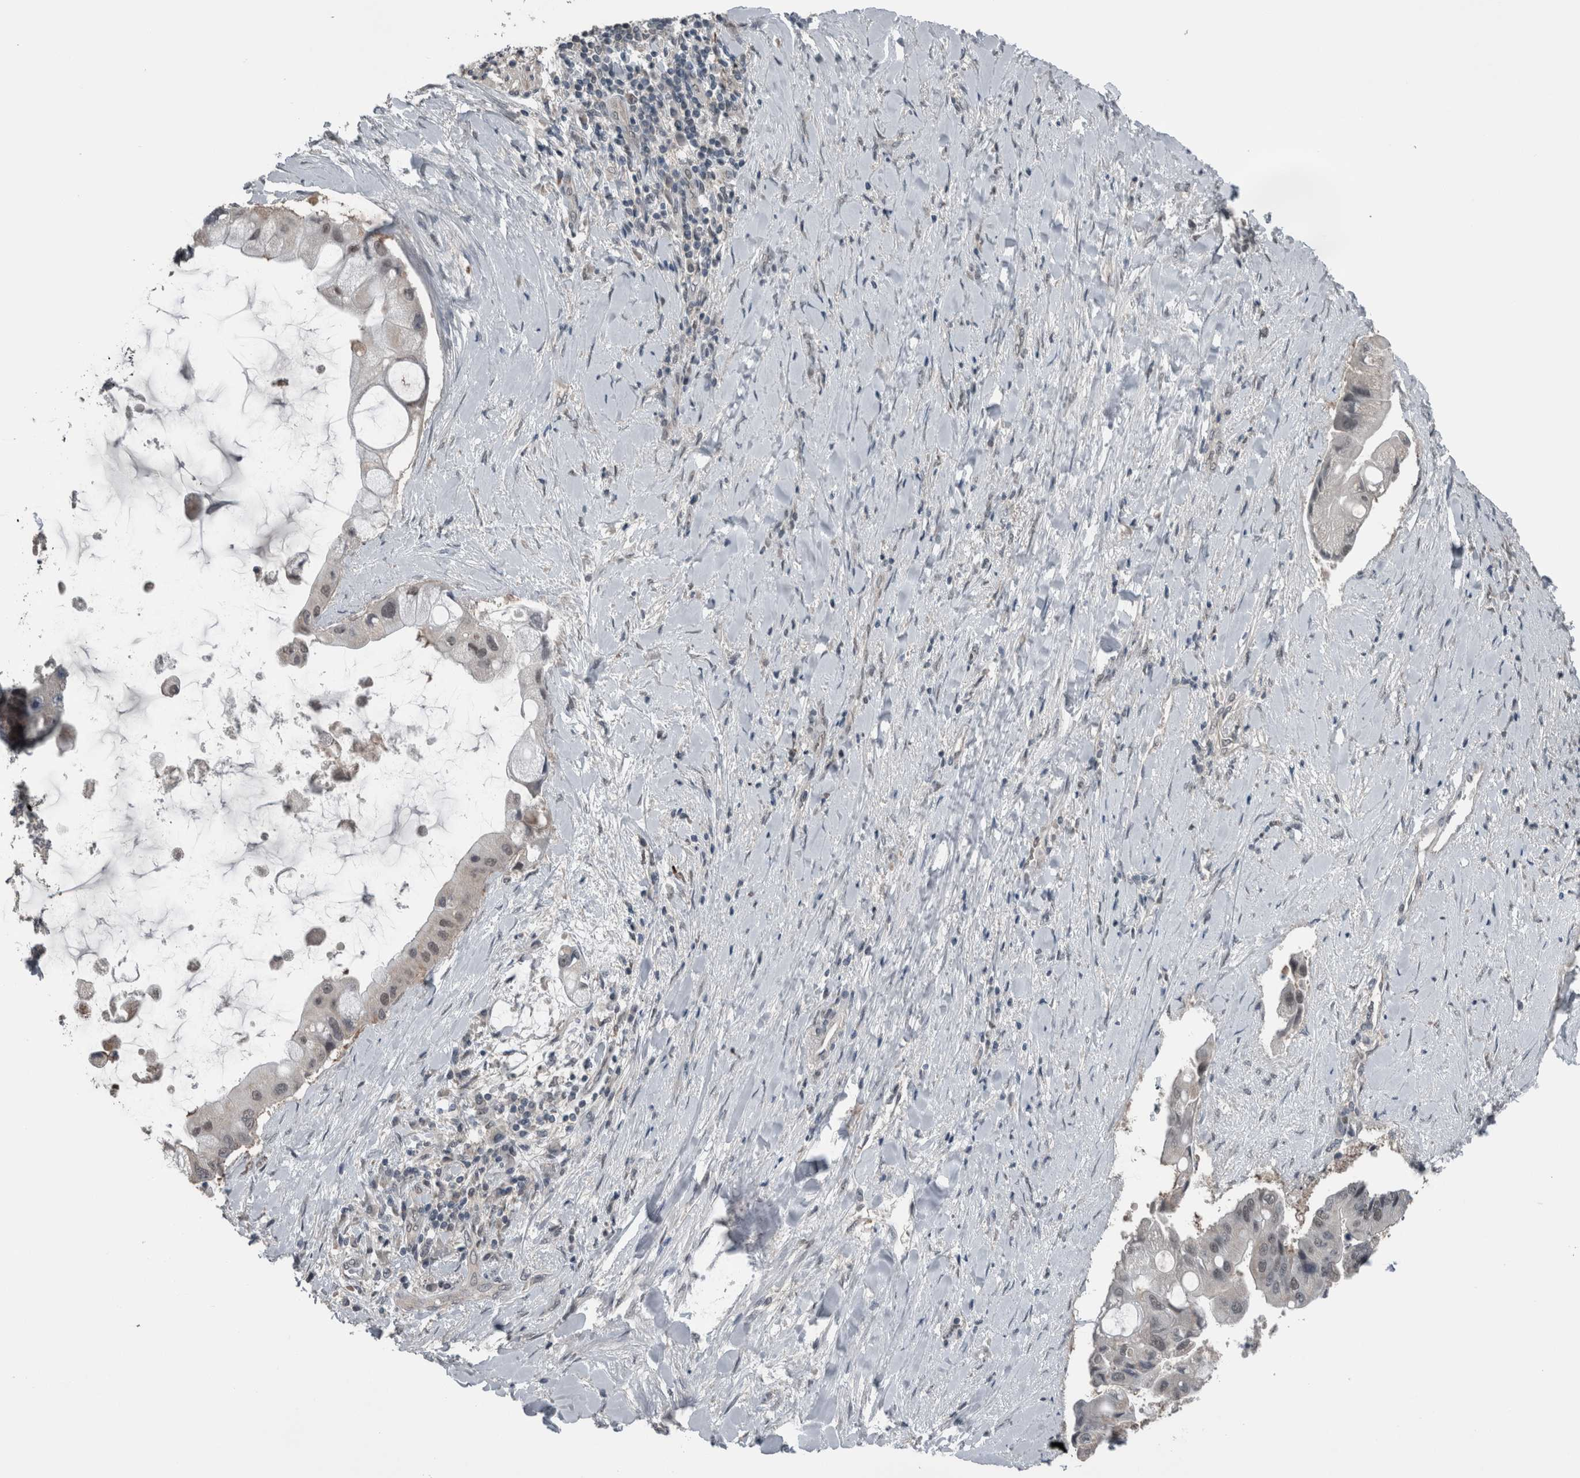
{"staining": {"intensity": "weak", "quantity": "<25%", "location": "nuclear"}, "tissue": "liver cancer", "cell_type": "Tumor cells", "image_type": "cancer", "snomed": [{"axis": "morphology", "description": "Cholangiocarcinoma"}, {"axis": "topography", "description": "Liver"}], "caption": "This is an immunohistochemistry (IHC) image of liver cancer. There is no expression in tumor cells.", "gene": "ZBTB21", "patient": {"sex": "male", "age": 50}}